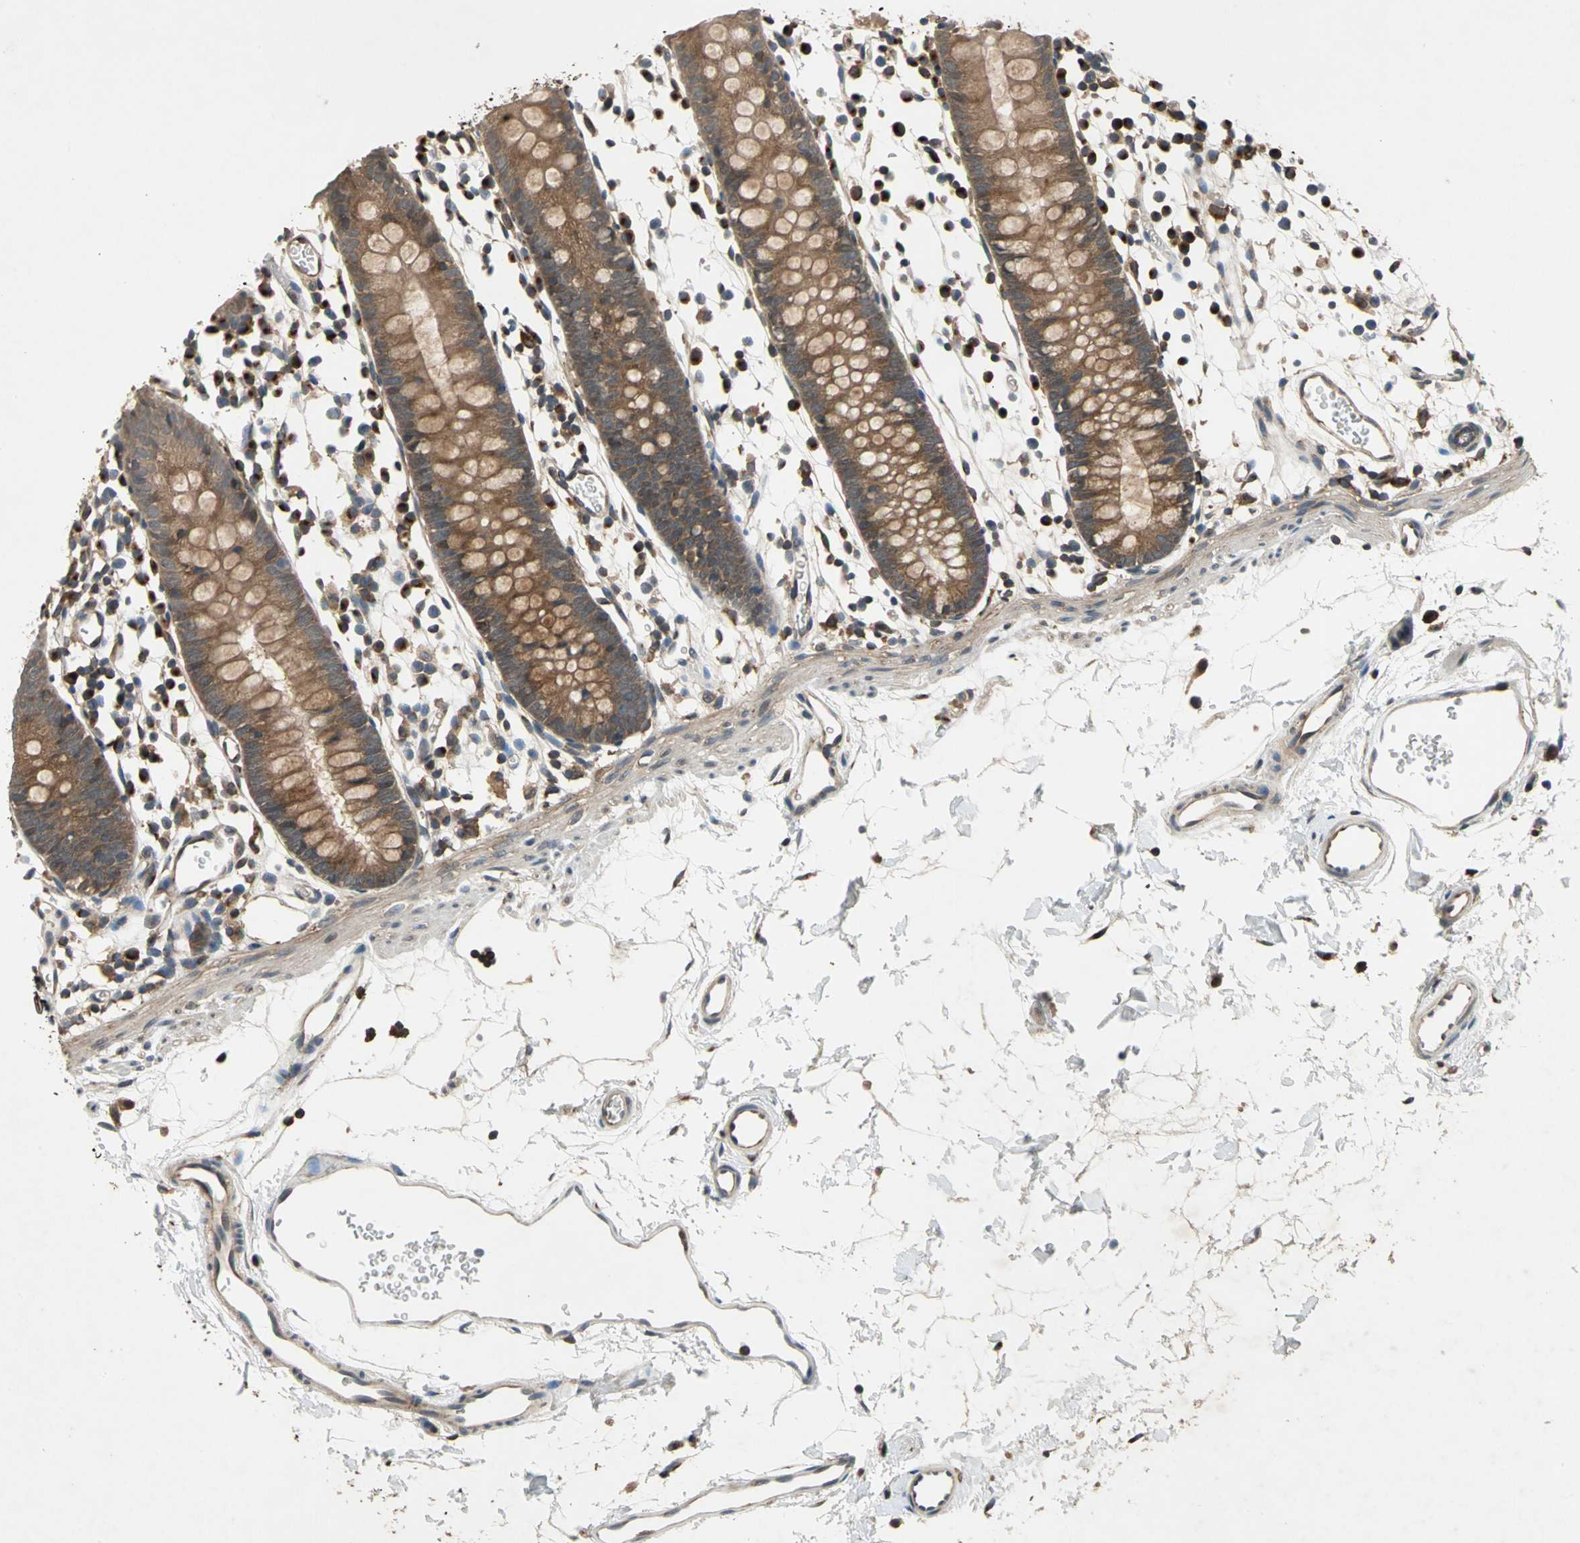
{"staining": {"intensity": "moderate", "quantity": ">75%", "location": "cytoplasmic/membranous"}, "tissue": "colon", "cell_type": "Endothelial cells", "image_type": "normal", "snomed": [{"axis": "morphology", "description": "Normal tissue, NOS"}, {"axis": "topography", "description": "Colon"}], "caption": "Colon stained for a protein shows moderate cytoplasmic/membranous positivity in endothelial cells. (brown staining indicates protein expression, while blue staining denotes nuclei).", "gene": "NFKBIE", "patient": {"sex": "male", "age": 14}}